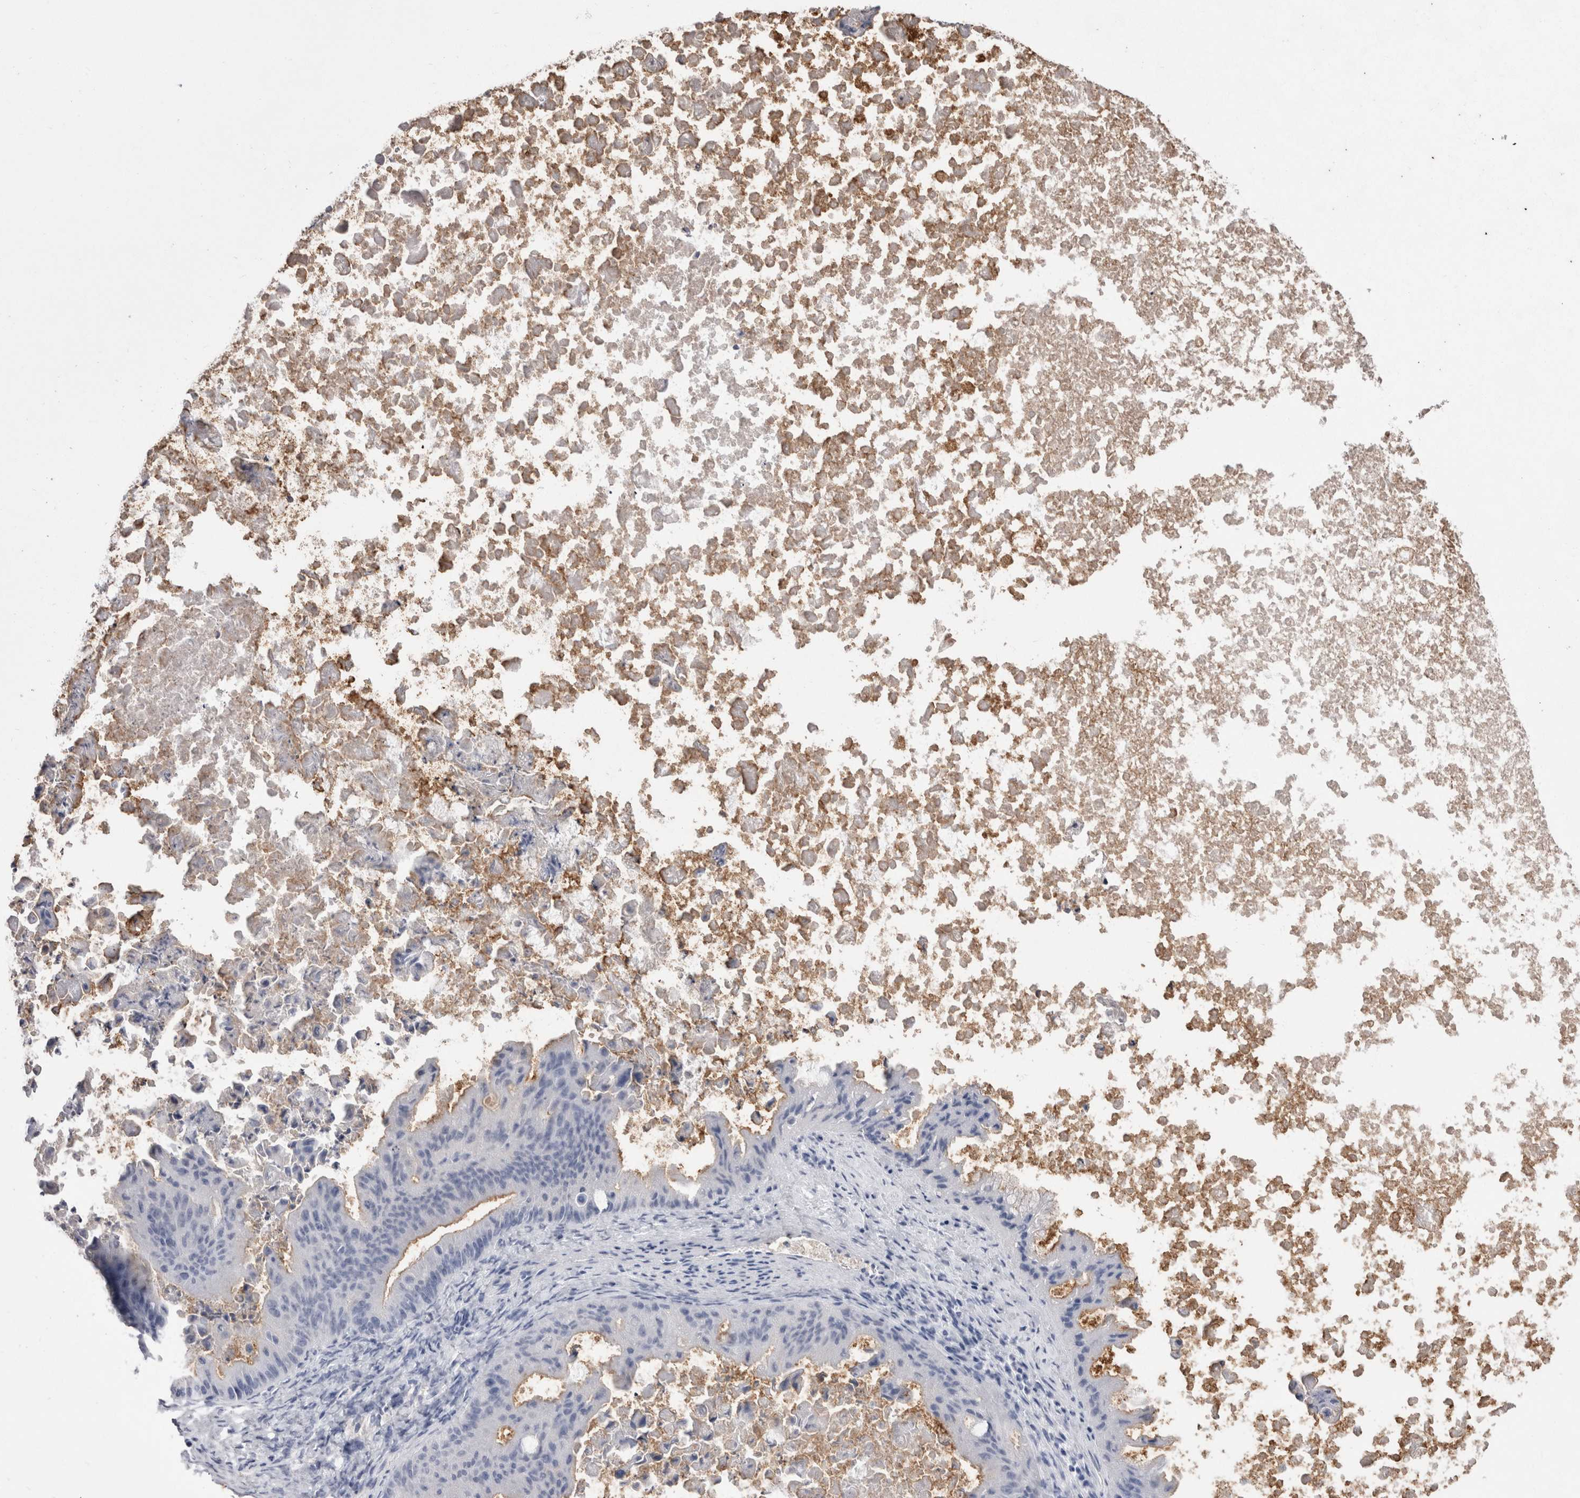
{"staining": {"intensity": "negative", "quantity": "none", "location": "none"}, "tissue": "ovarian cancer", "cell_type": "Tumor cells", "image_type": "cancer", "snomed": [{"axis": "morphology", "description": "Cystadenocarcinoma, mucinous, NOS"}, {"axis": "topography", "description": "Ovary"}], "caption": "DAB immunohistochemical staining of human ovarian mucinous cystadenocarcinoma displays no significant positivity in tumor cells.", "gene": "CDHR5", "patient": {"sex": "female", "age": 37}}